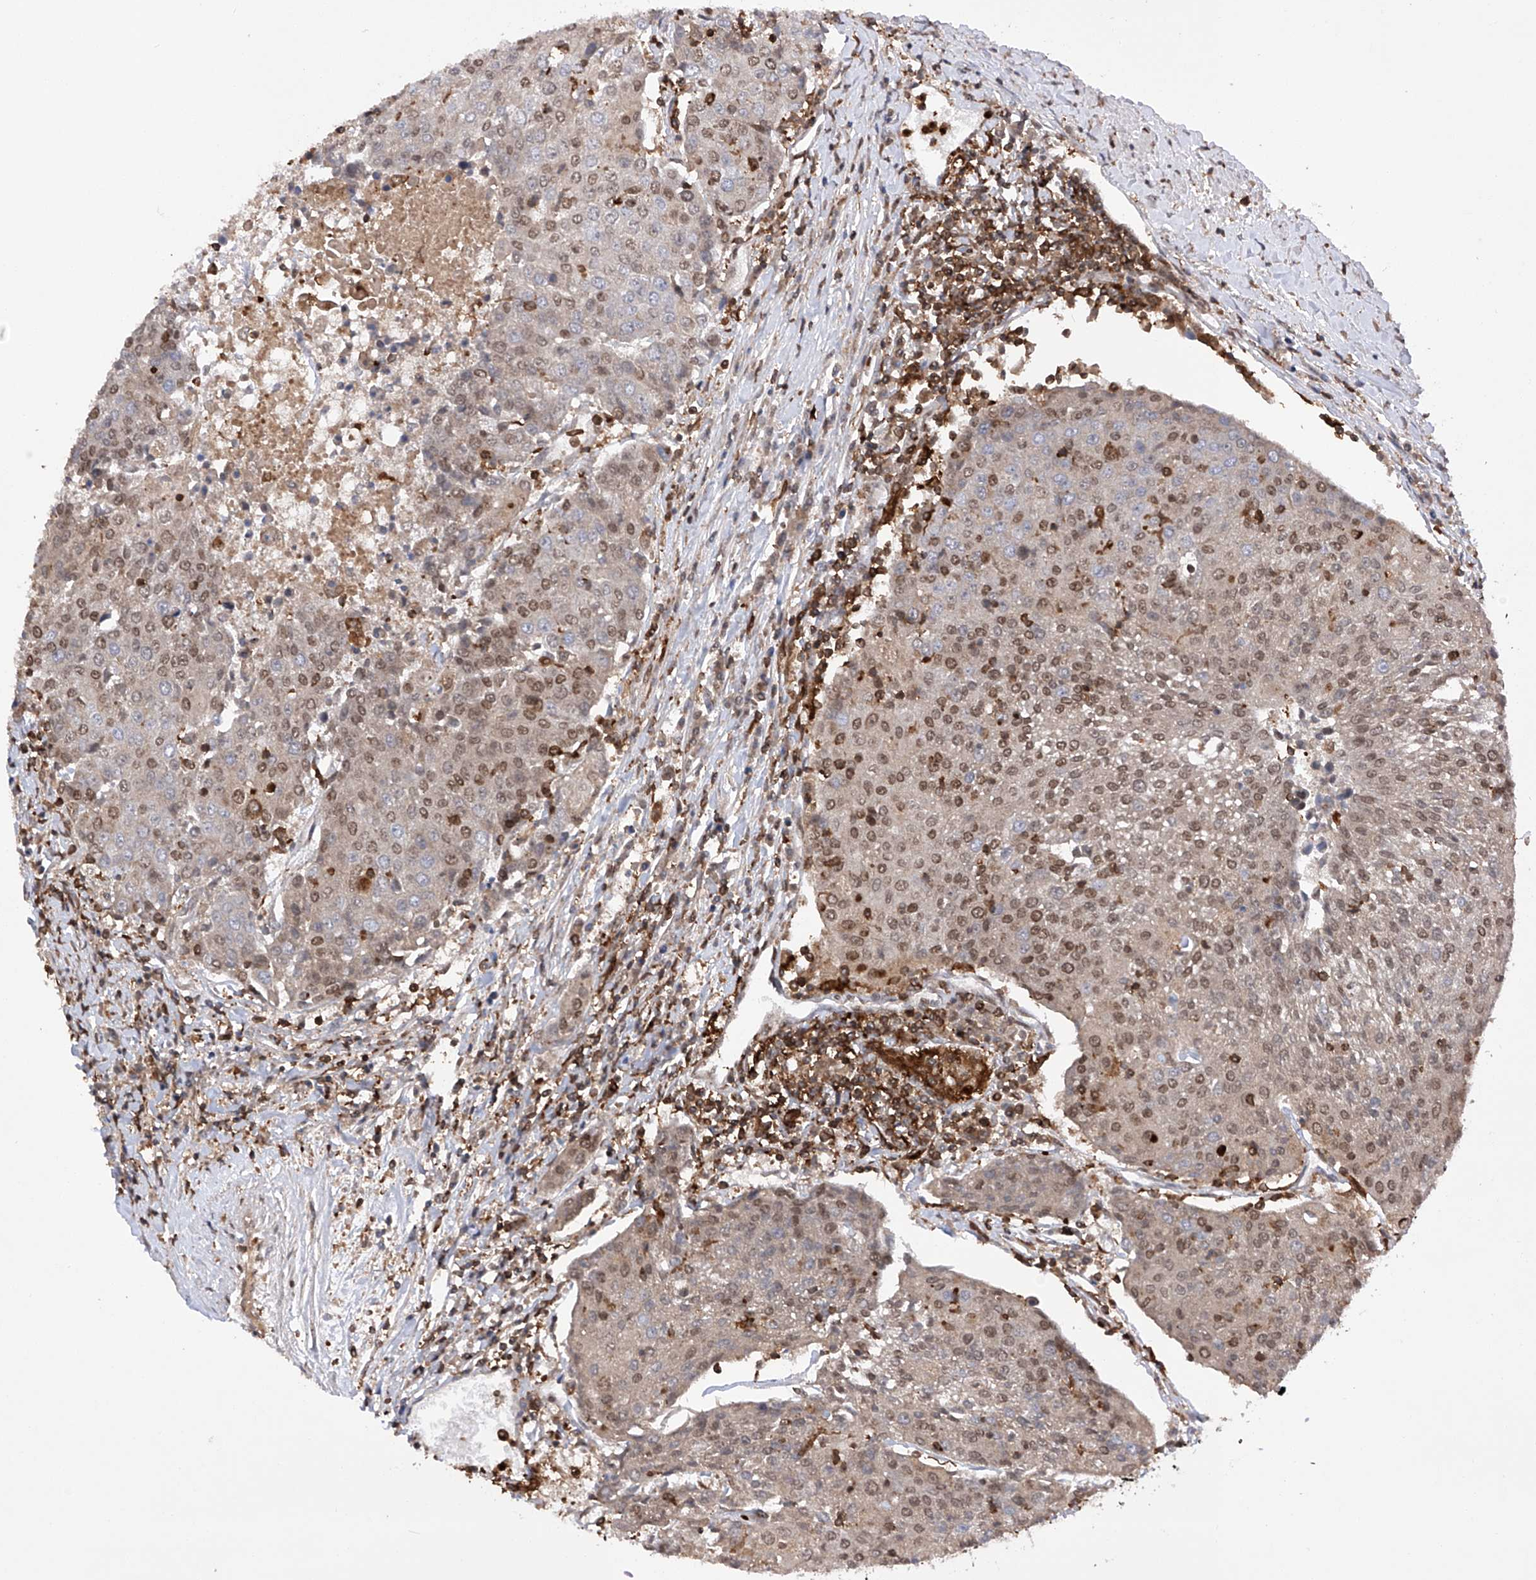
{"staining": {"intensity": "moderate", "quantity": "25%-75%", "location": "nuclear"}, "tissue": "urothelial cancer", "cell_type": "Tumor cells", "image_type": "cancer", "snomed": [{"axis": "morphology", "description": "Urothelial carcinoma, High grade"}, {"axis": "topography", "description": "Urinary bladder"}], "caption": "Immunohistochemical staining of high-grade urothelial carcinoma demonstrates medium levels of moderate nuclear protein staining in about 25%-75% of tumor cells.", "gene": "ZNF280D", "patient": {"sex": "female", "age": 85}}